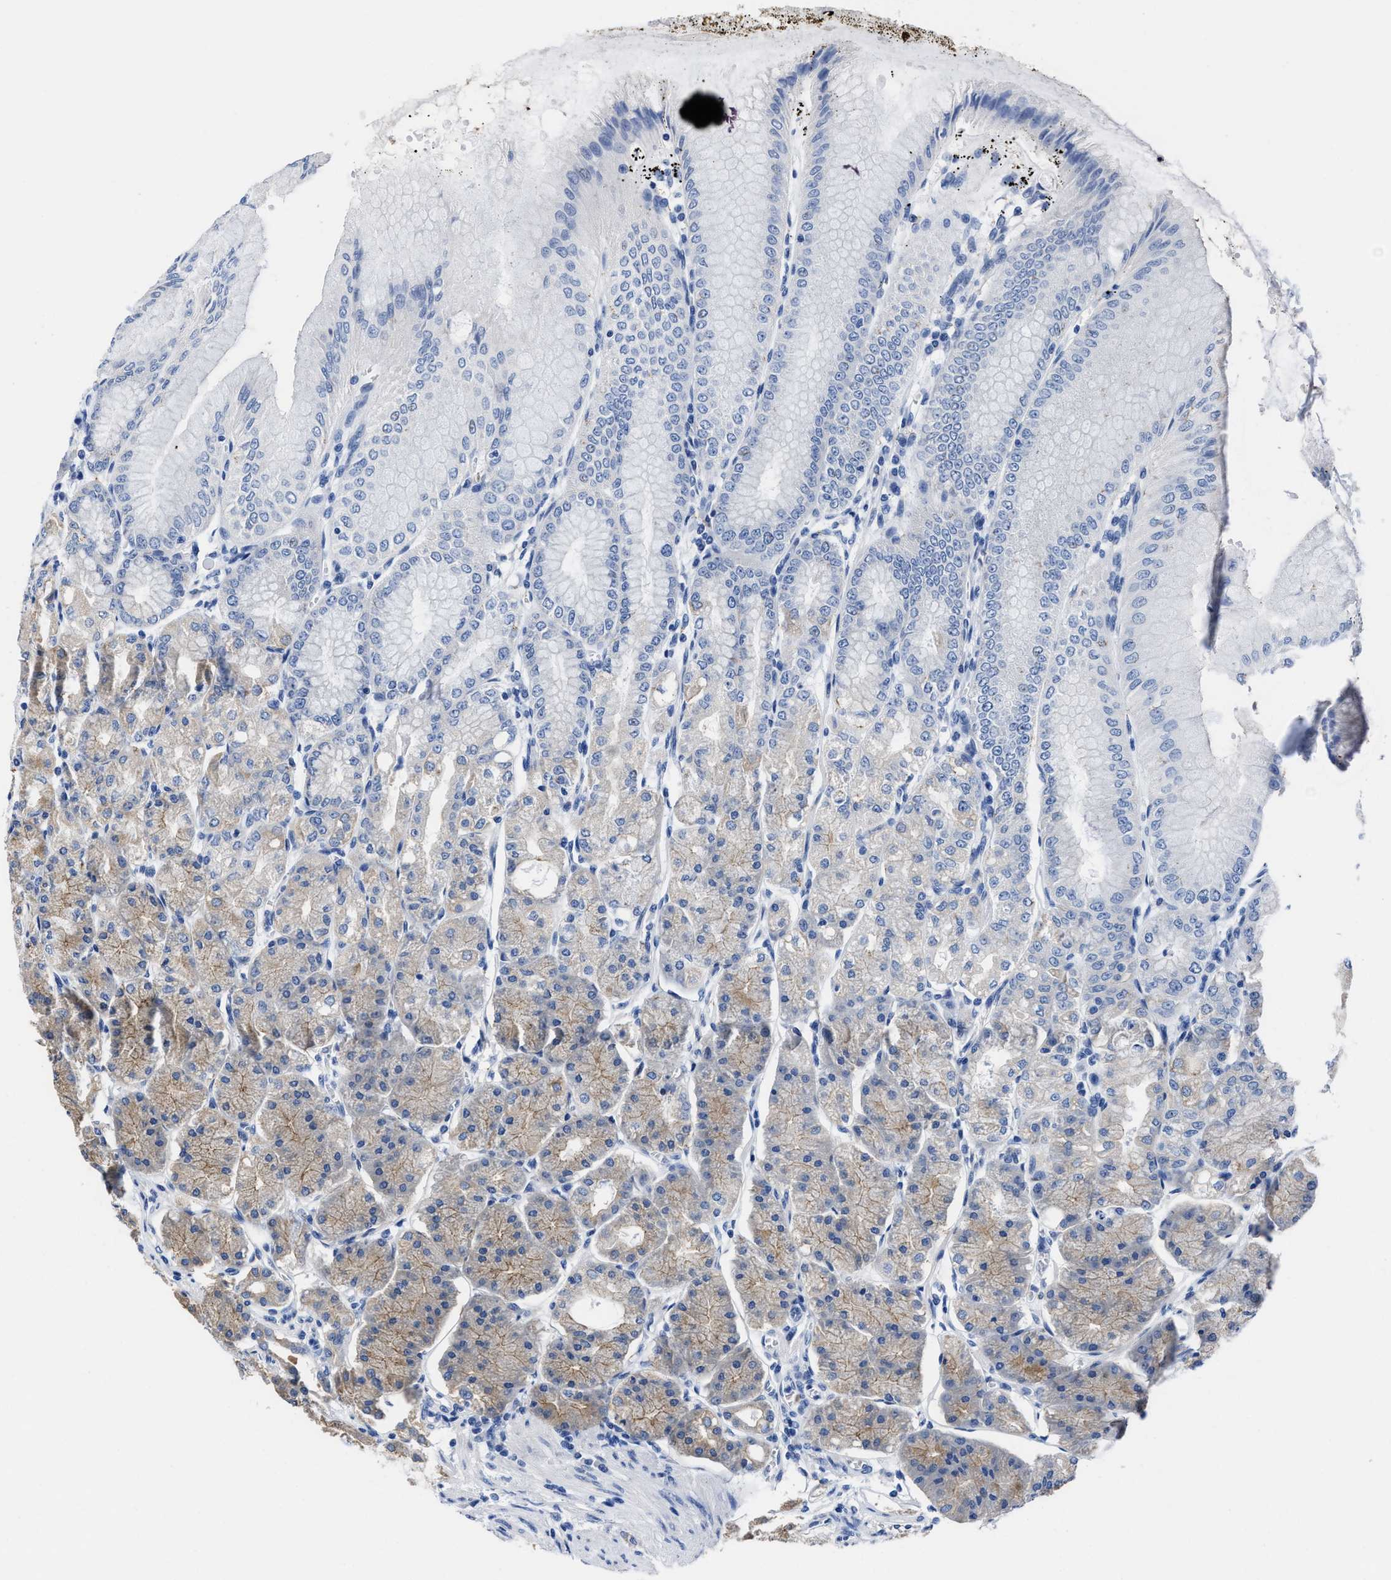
{"staining": {"intensity": "weak", "quantity": "<25%", "location": "cytoplasmic/membranous"}, "tissue": "stomach", "cell_type": "Glandular cells", "image_type": "normal", "snomed": [{"axis": "morphology", "description": "Normal tissue, NOS"}, {"axis": "topography", "description": "Stomach, lower"}], "caption": "Histopathology image shows no significant protein staining in glandular cells of benign stomach.", "gene": "HOOK1", "patient": {"sex": "male", "age": 71}}